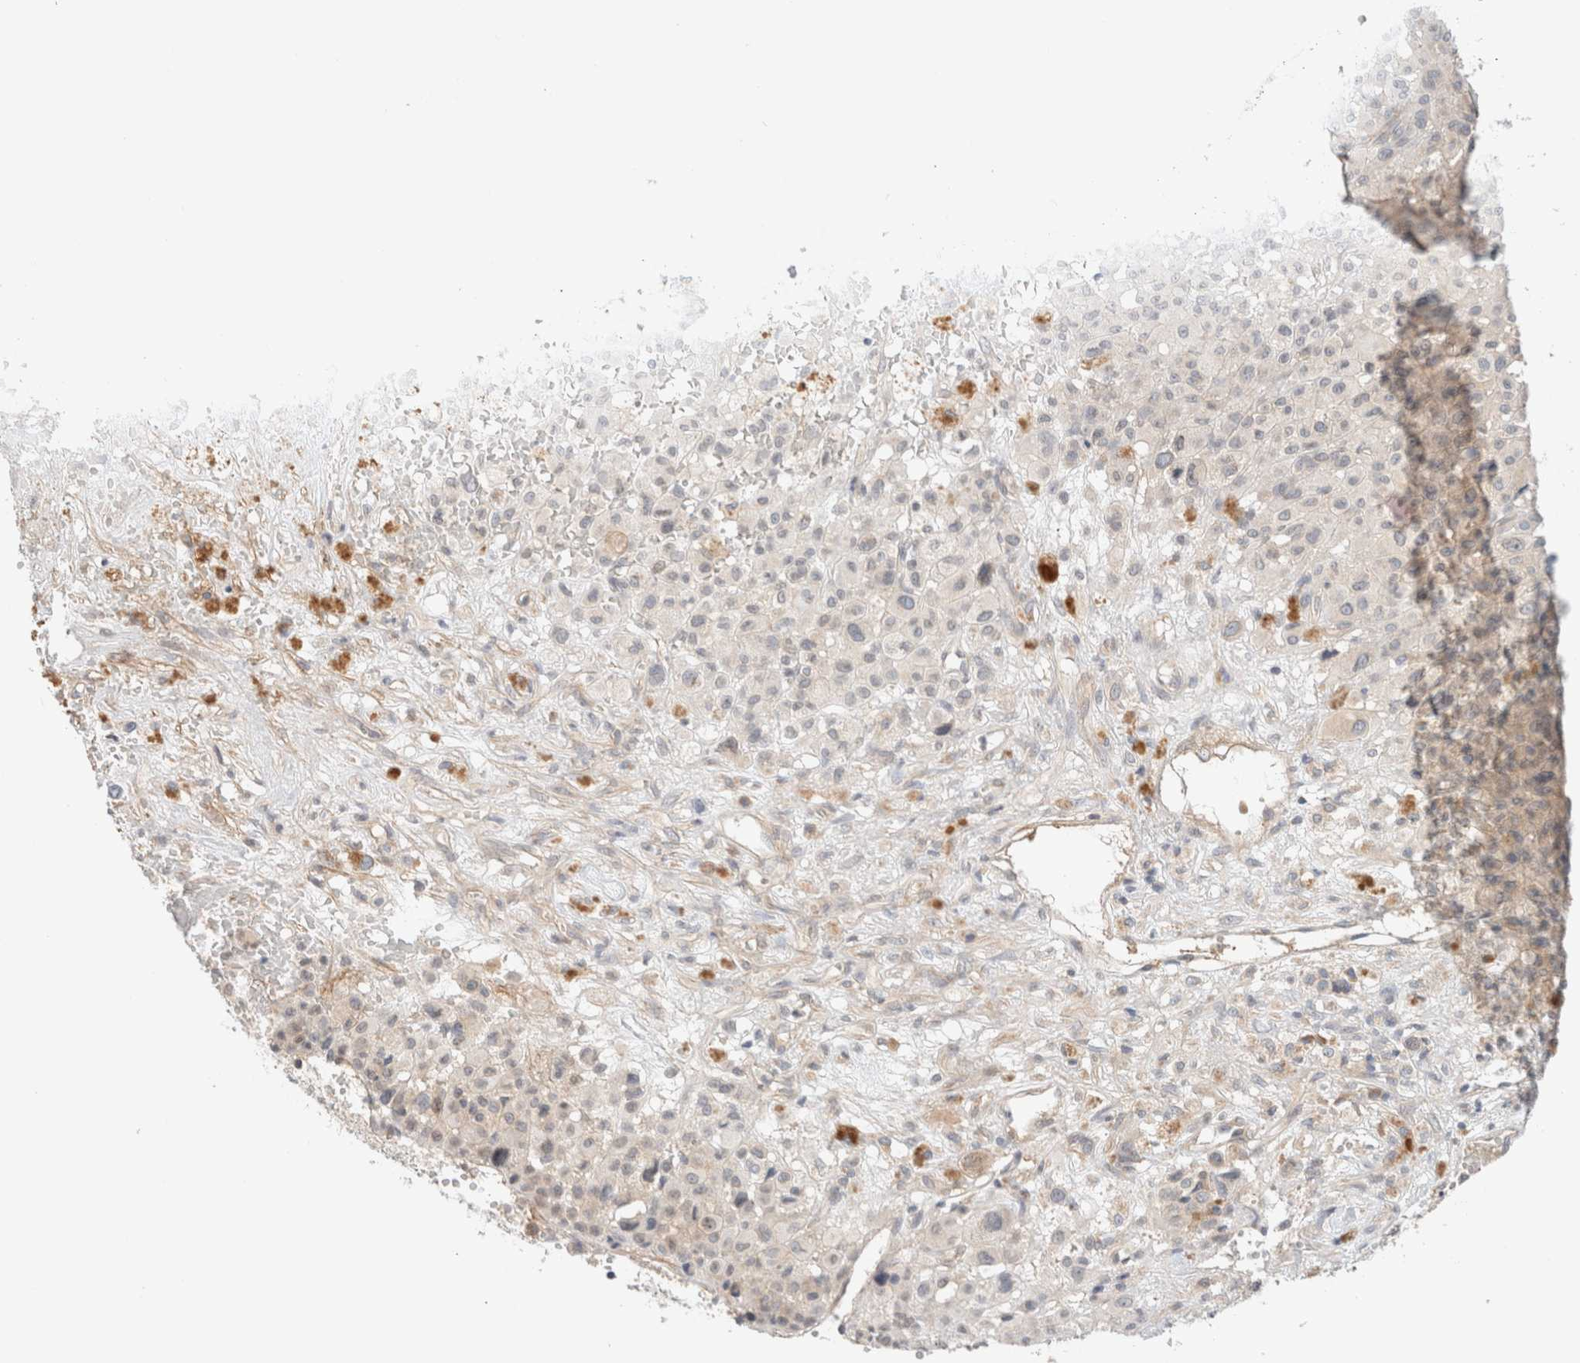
{"staining": {"intensity": "negative", "quantity": "none", "location": "none"}, "tissue": "melanoma", "cell_type": "Tumor cells", "image_type": "cancer", "snomed": [{"axis": "morphology", "description": "Malignant melanoma, Metastatic site"}, {"axis": "topography", "description": "Skin"}], "caption": "High magnification brightfield microscopy of melanoma stained with DAB (brown) and counterstained with hematoxylin (blue): tumor cells show no significant positivity. The staining was performed using DAB to visualize the protein expression in brown, while the nuclei were stained in blue with hematoxylin (Magnification: 20x).", "gene": "MARK3", "patient": {"sex": "female", "age": 74}}